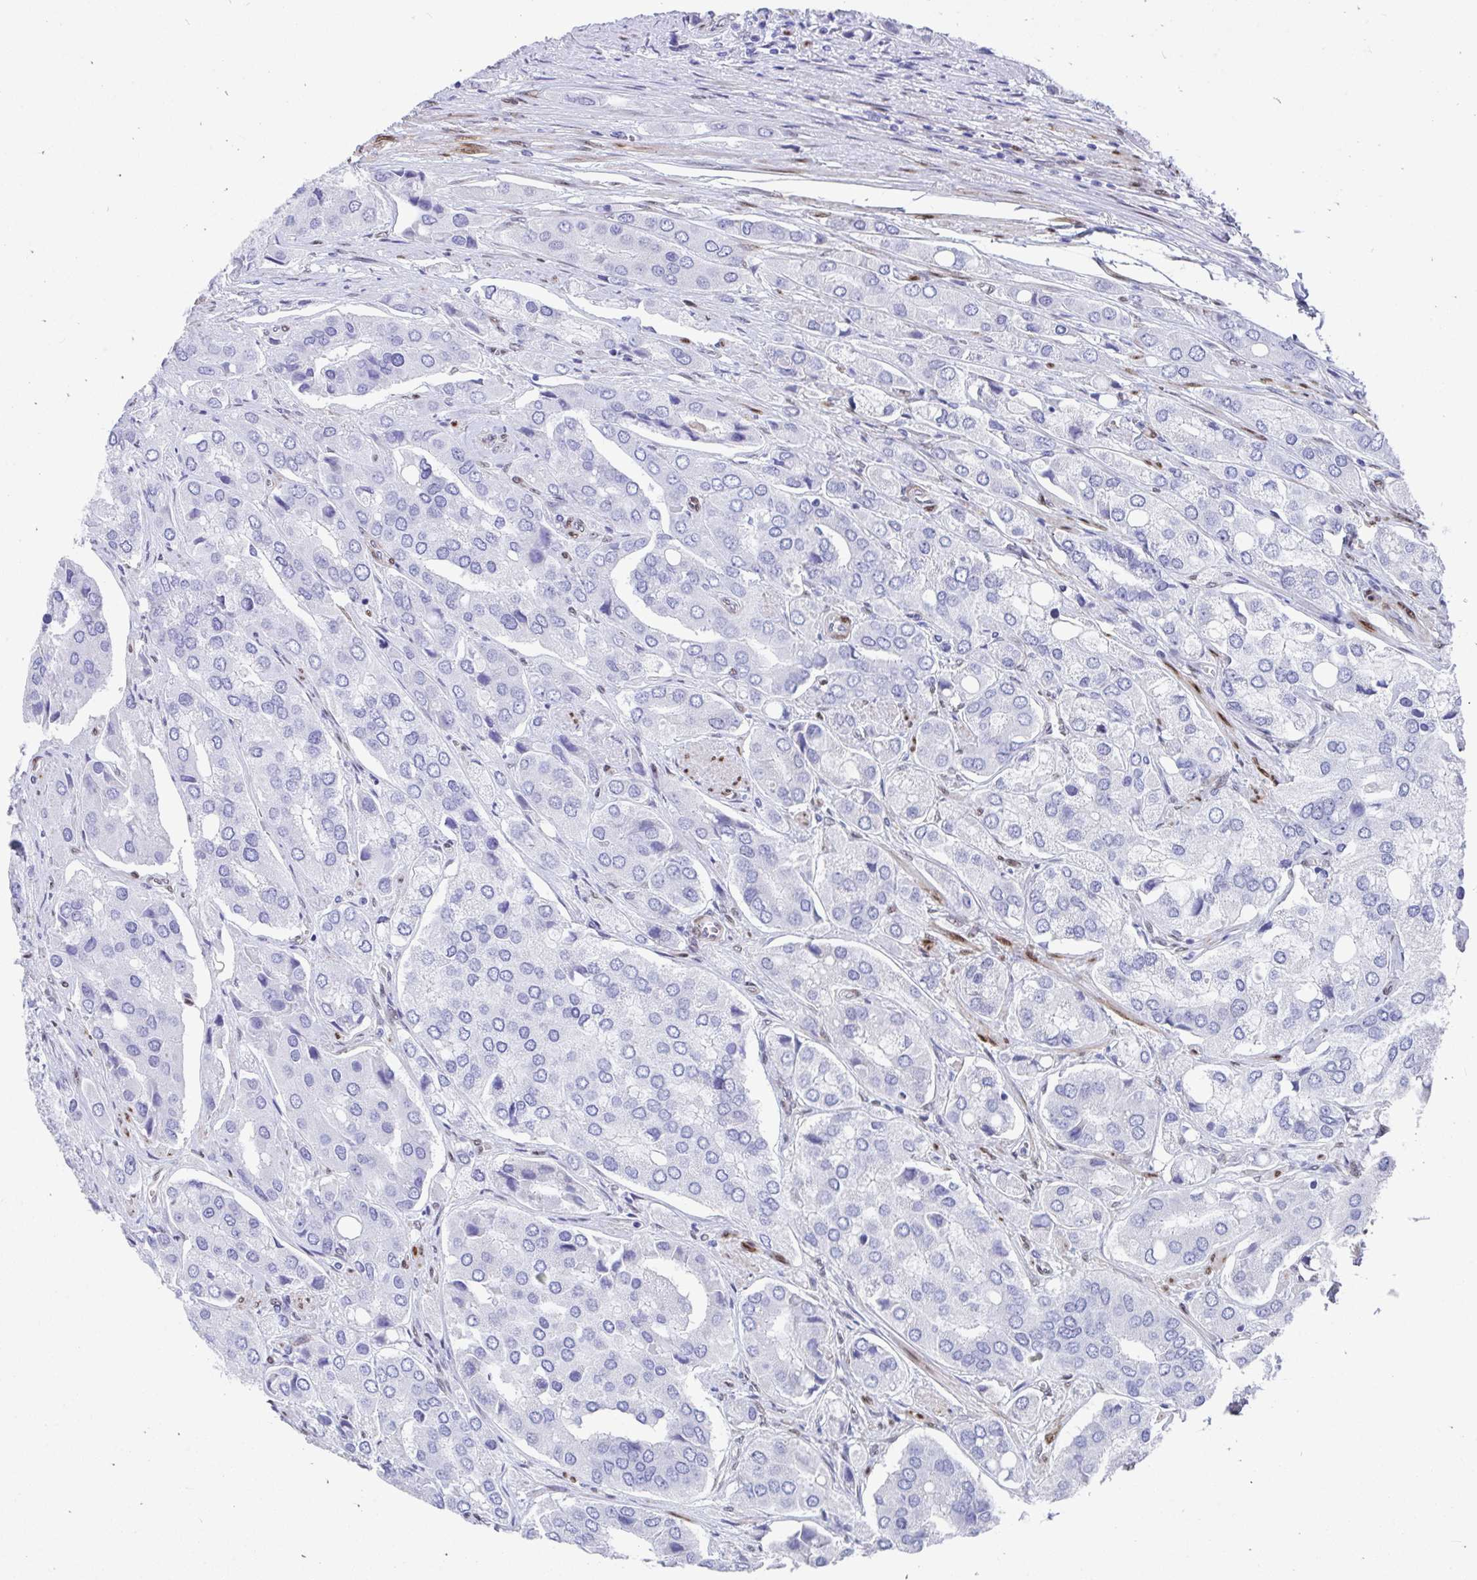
{"staining": {"intensity": "negative", "quantity": "none", "location": "none"}, "tissue": "prostate cancer", "cell_type": "Tumor cells", "image_type": "cancer", "snomed": [{"axis": "morphology", "description": "Adenocarcinoma, Low grade"}, {"axis": "topography", "description": "Prostate"}], "caption": "An image of adenocarcinoma (low-grade) (prostate) stained for a protein reveals no brown staining in tumor cells.", "gene": "RBPMS", "patient": {"sex": "male", "age": 69}}